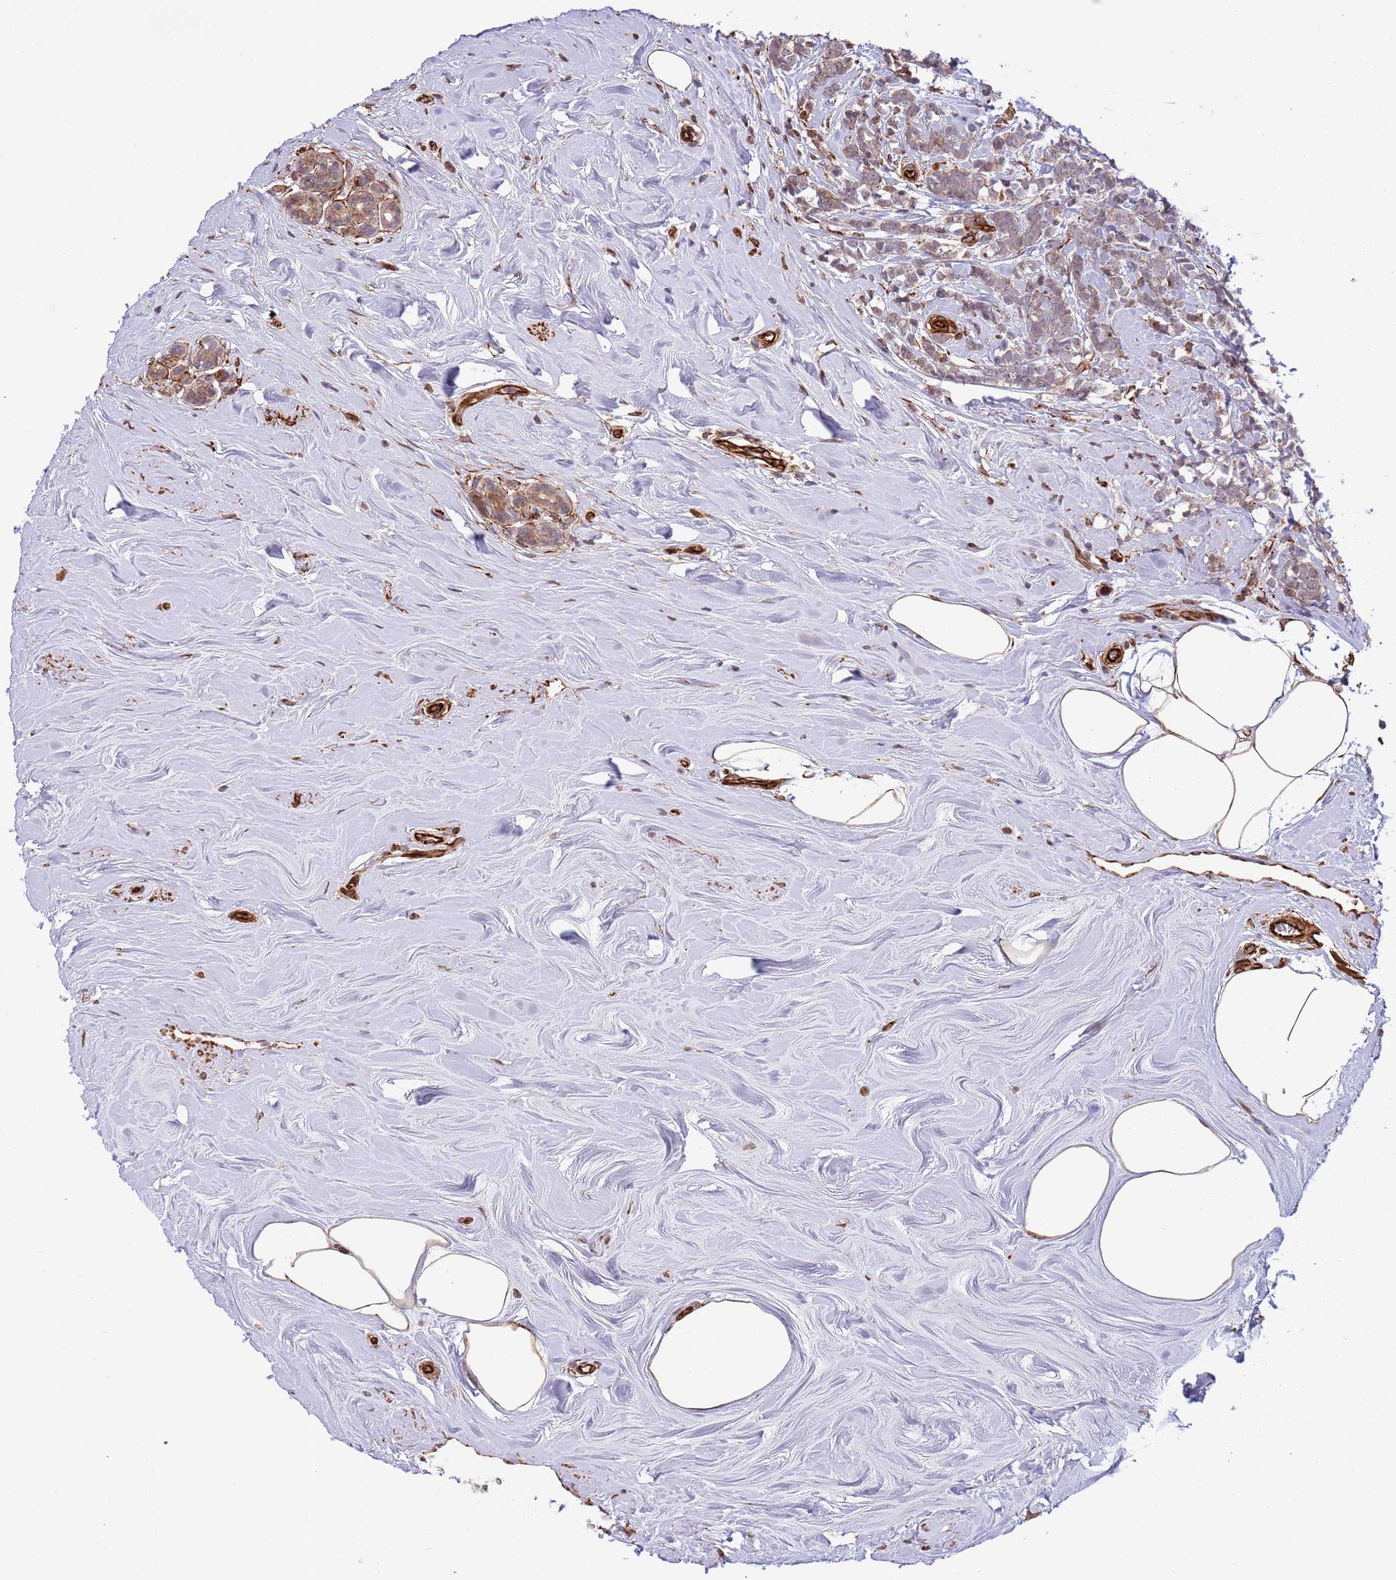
{"staining": {"intensity": "weak", "quantity": ">75%", "location": "cytoplasmic/membranous"}, "tissue": "breast cancer", "cell_type": "Tumor cells", "image_type": "cancer", "snomed": [{"axis": "morphology", "description": "Lobular carcinoma"}, {"axis": "topography", "description": "Breast"}], "caption": "Immunohistochemistry (DAB (3,3'-diaminobenzidine)) staining of lobular carcinoma (breast) shows weak cytoplasmic/membranous protein positivity in about >75% of tumor cells.", "gene": "NEK3", "patient": {"sex": "female", "age": 58}}